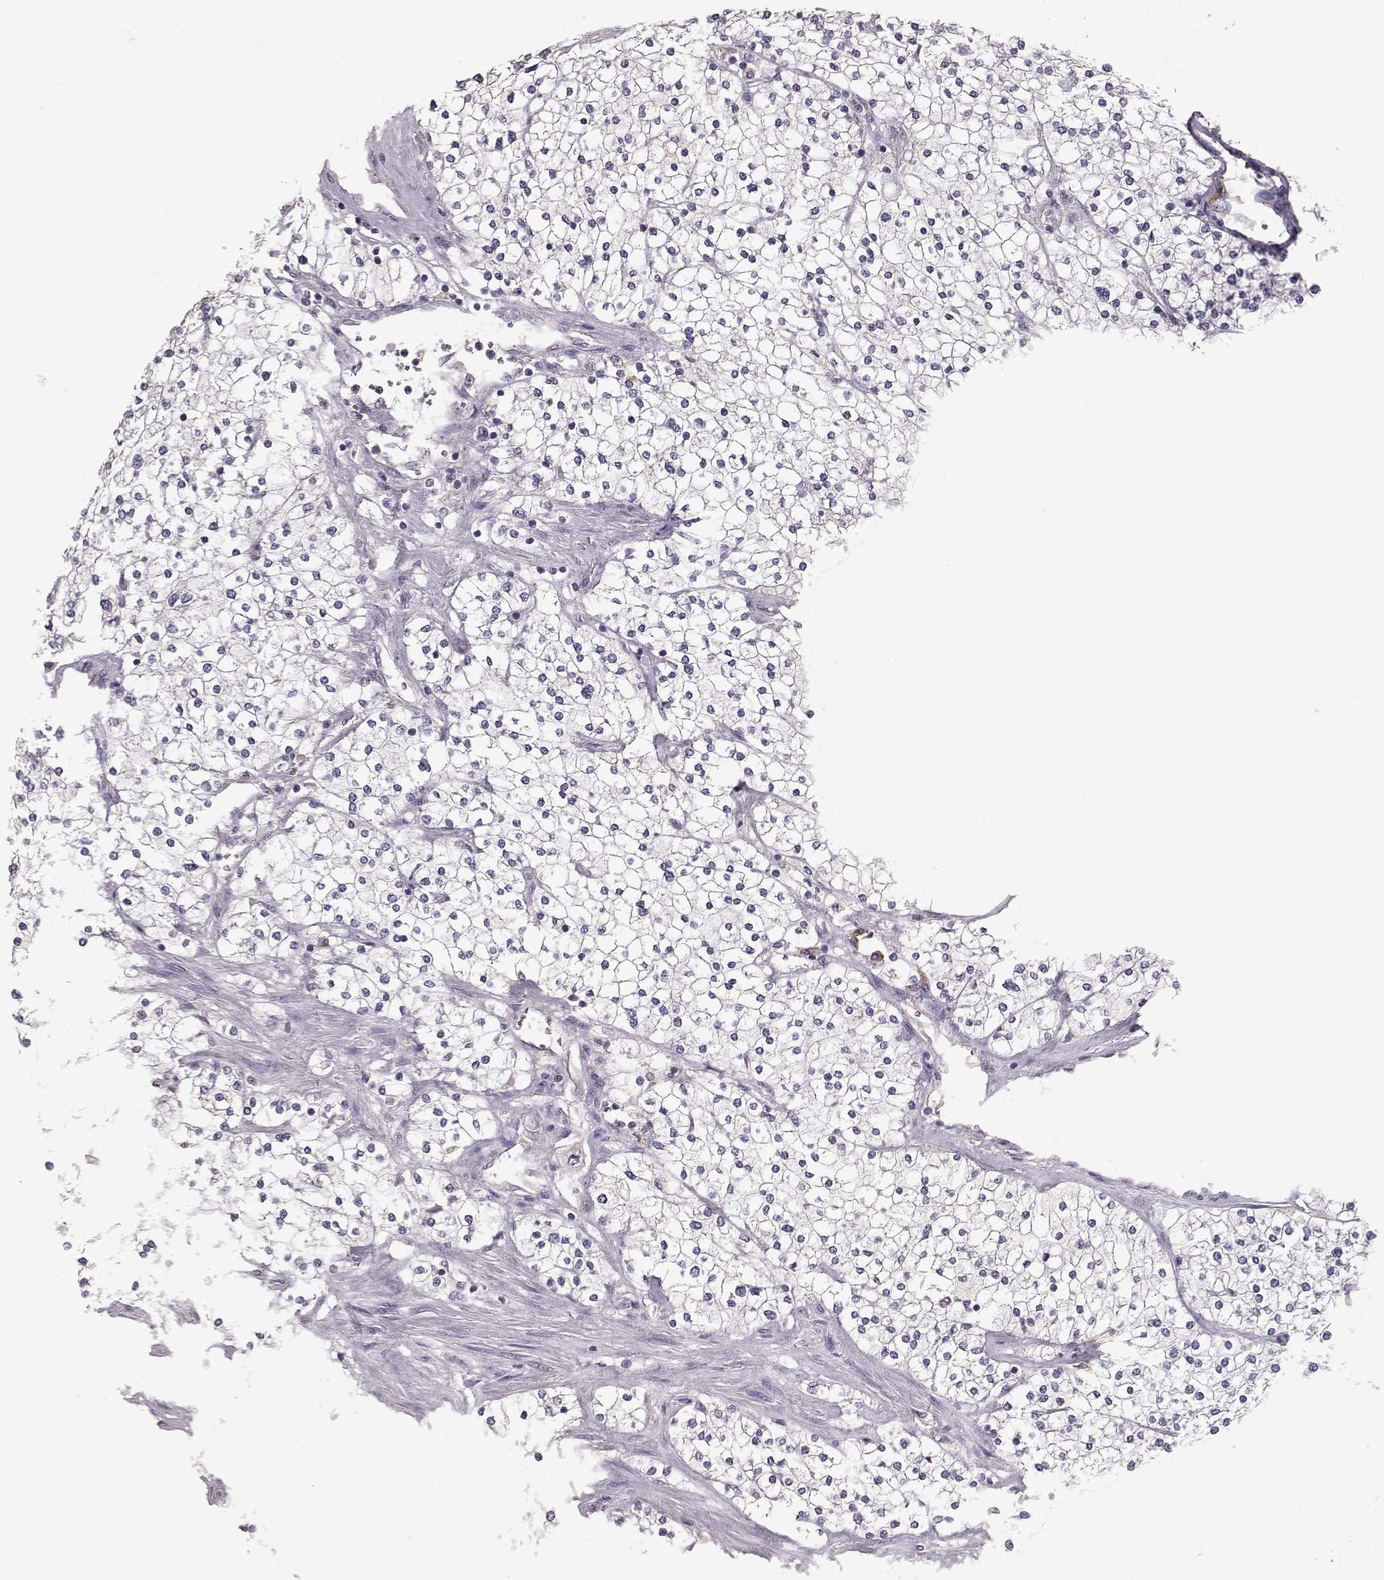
{"staining": {"intensity": "negative", "quantity": "none", "location": "none"}, "tissue": "renal cancer", "cell_type": "Tumor cells", "image_type": "cancer", "snomed": [{"axis": "morphology", "description": "Adenocarcinoma, NOS"}, {"axis": "topography", "description": "Kidney"}], "caption": "Histopathology image shows no protein positivity in tumor cells of renal cancer tissue.", "gene": "GABRG3", "patient": {"sex": "male", "age": 80}}